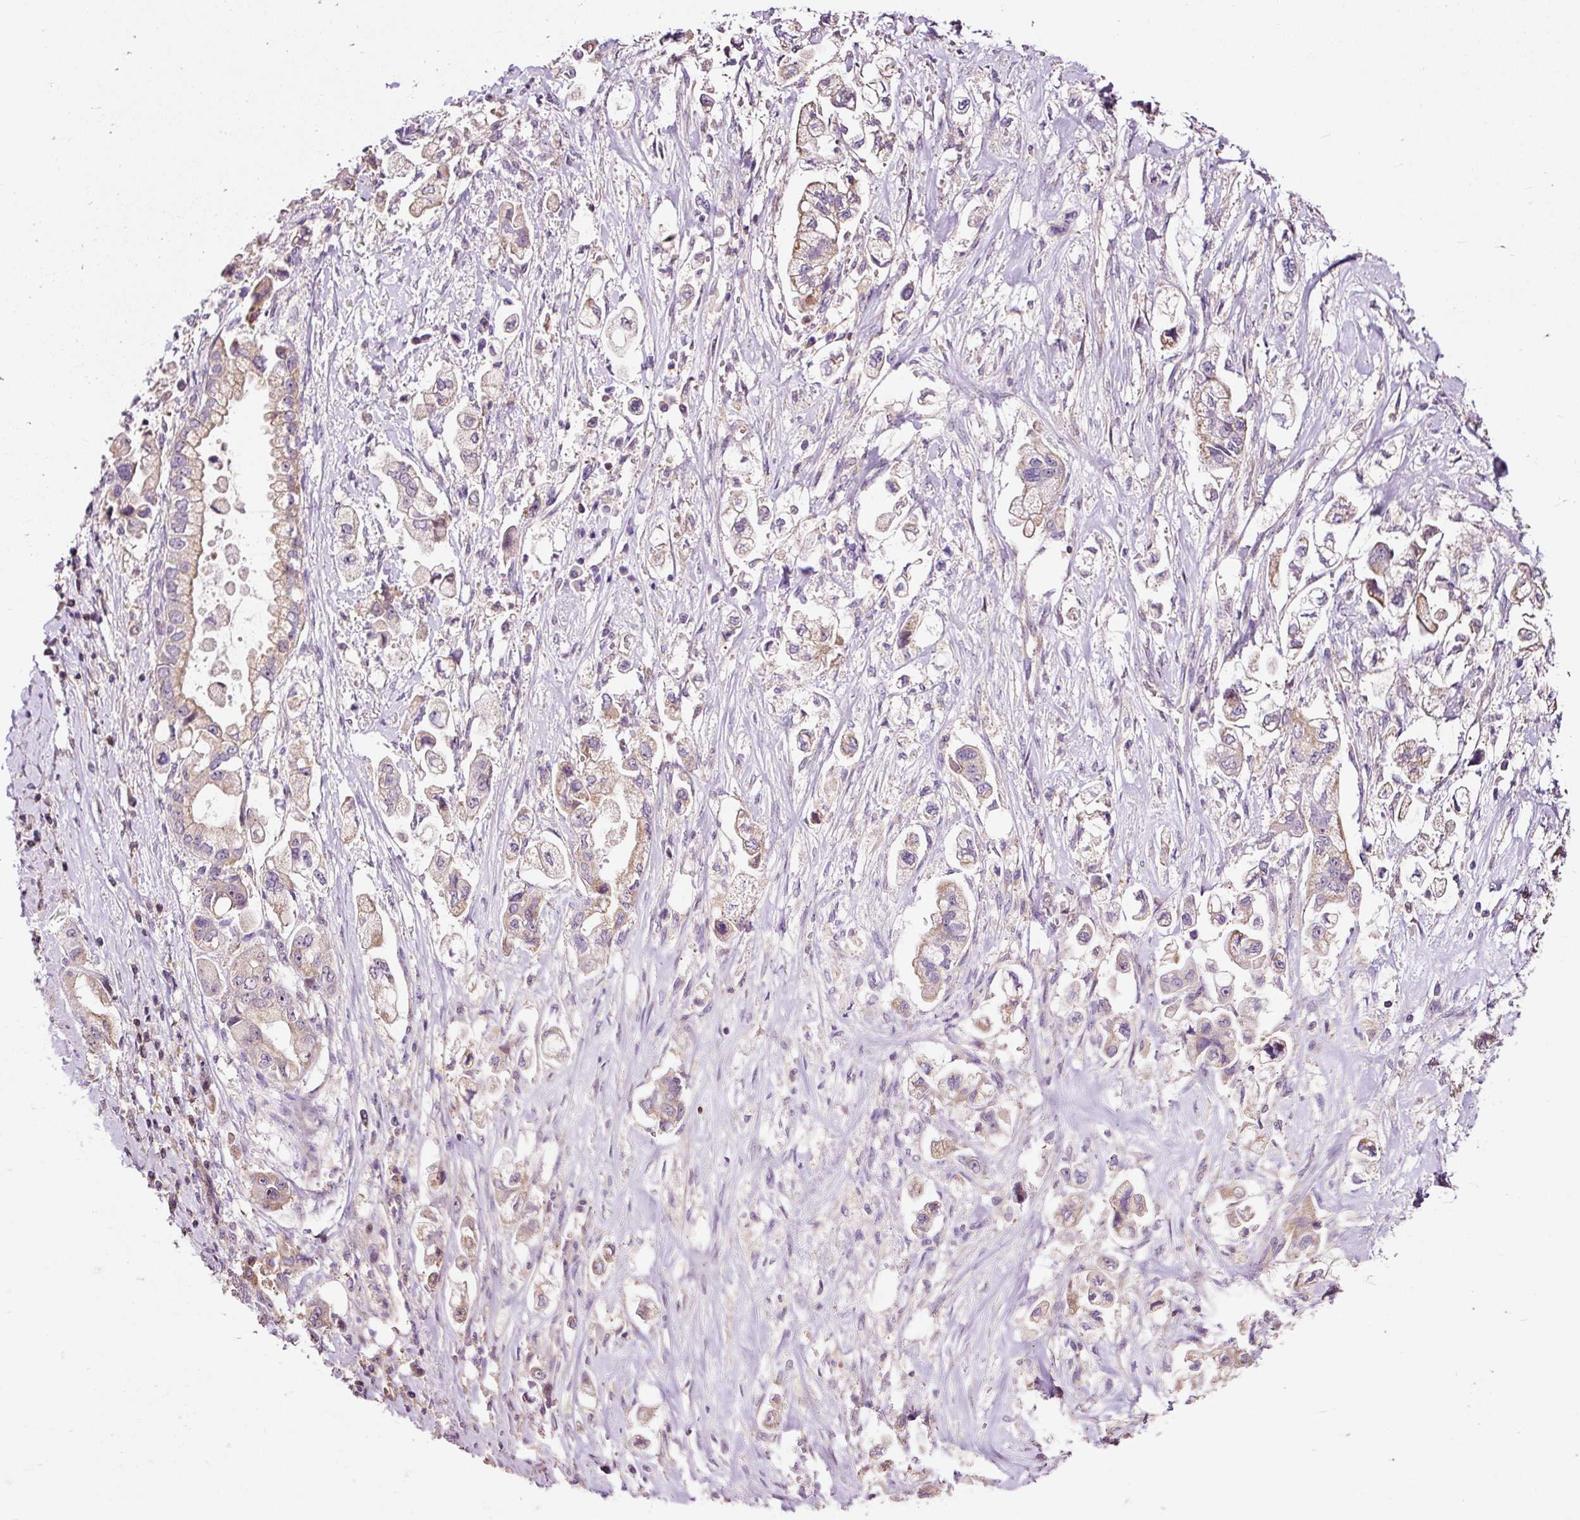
{"staining": {"intensity": "weak", "quantity": ">75%", "location": "cytoplasmic/membranous"}, "tissue": "stomach cancer", "cell_type": "Tumor cells", "image_type": "cancer", "snomed": [{"axis": "morphology", "description": "Adenocarcinoma, NOS"}, {"axis": "topography", "description": "Stomach"}], "caption": "Immunohistochemical staining of human stomach adenocarcinoma displays low levels of weak cytoplasmic/membranous staining in approximately >75% of tumor cells.", "gene": "BOLA3", "patient": {"sex": "male", "age": 62}}